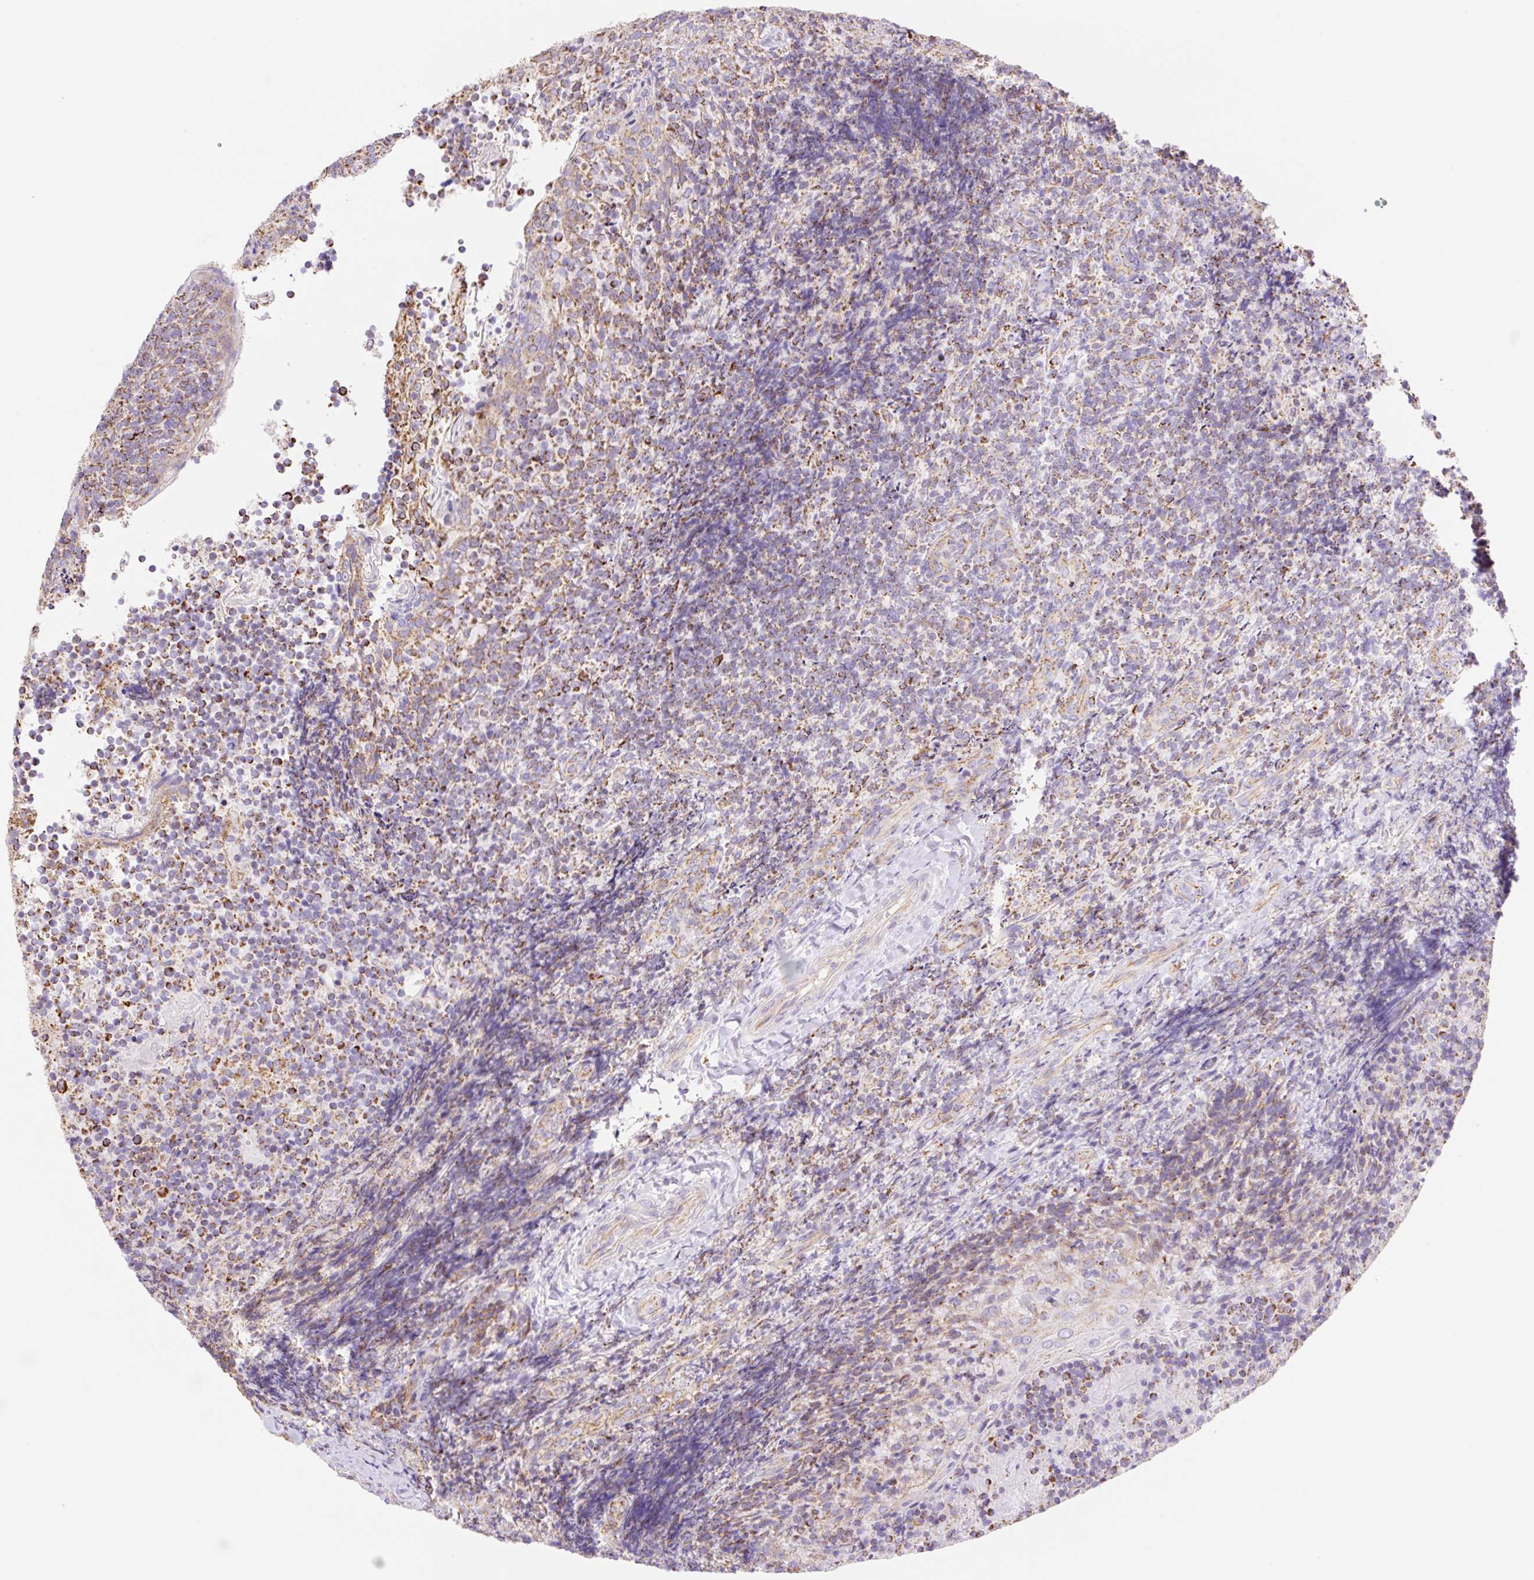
{"staining": {"intensity": "strong", "quantity": "<25%", "location": "cytoplasmic/membranous"}, "tissue": "tonsil", "cell_type": "Germinal center cells", "image_type": "normal", "snomed": [{"axis": "morphology", "description": "Normal tissue, NOS"}, {"axis": "topography", "description": "Tonsil"}], "caption": "About <25% of germinal center cells in benign tonsil demonstrate strong cytoplasmic/membranous protein expression as visualized by brown immunohistochemical staining.", "gene": "ESAM", "patient": {"sex": "female", "age": 10}}